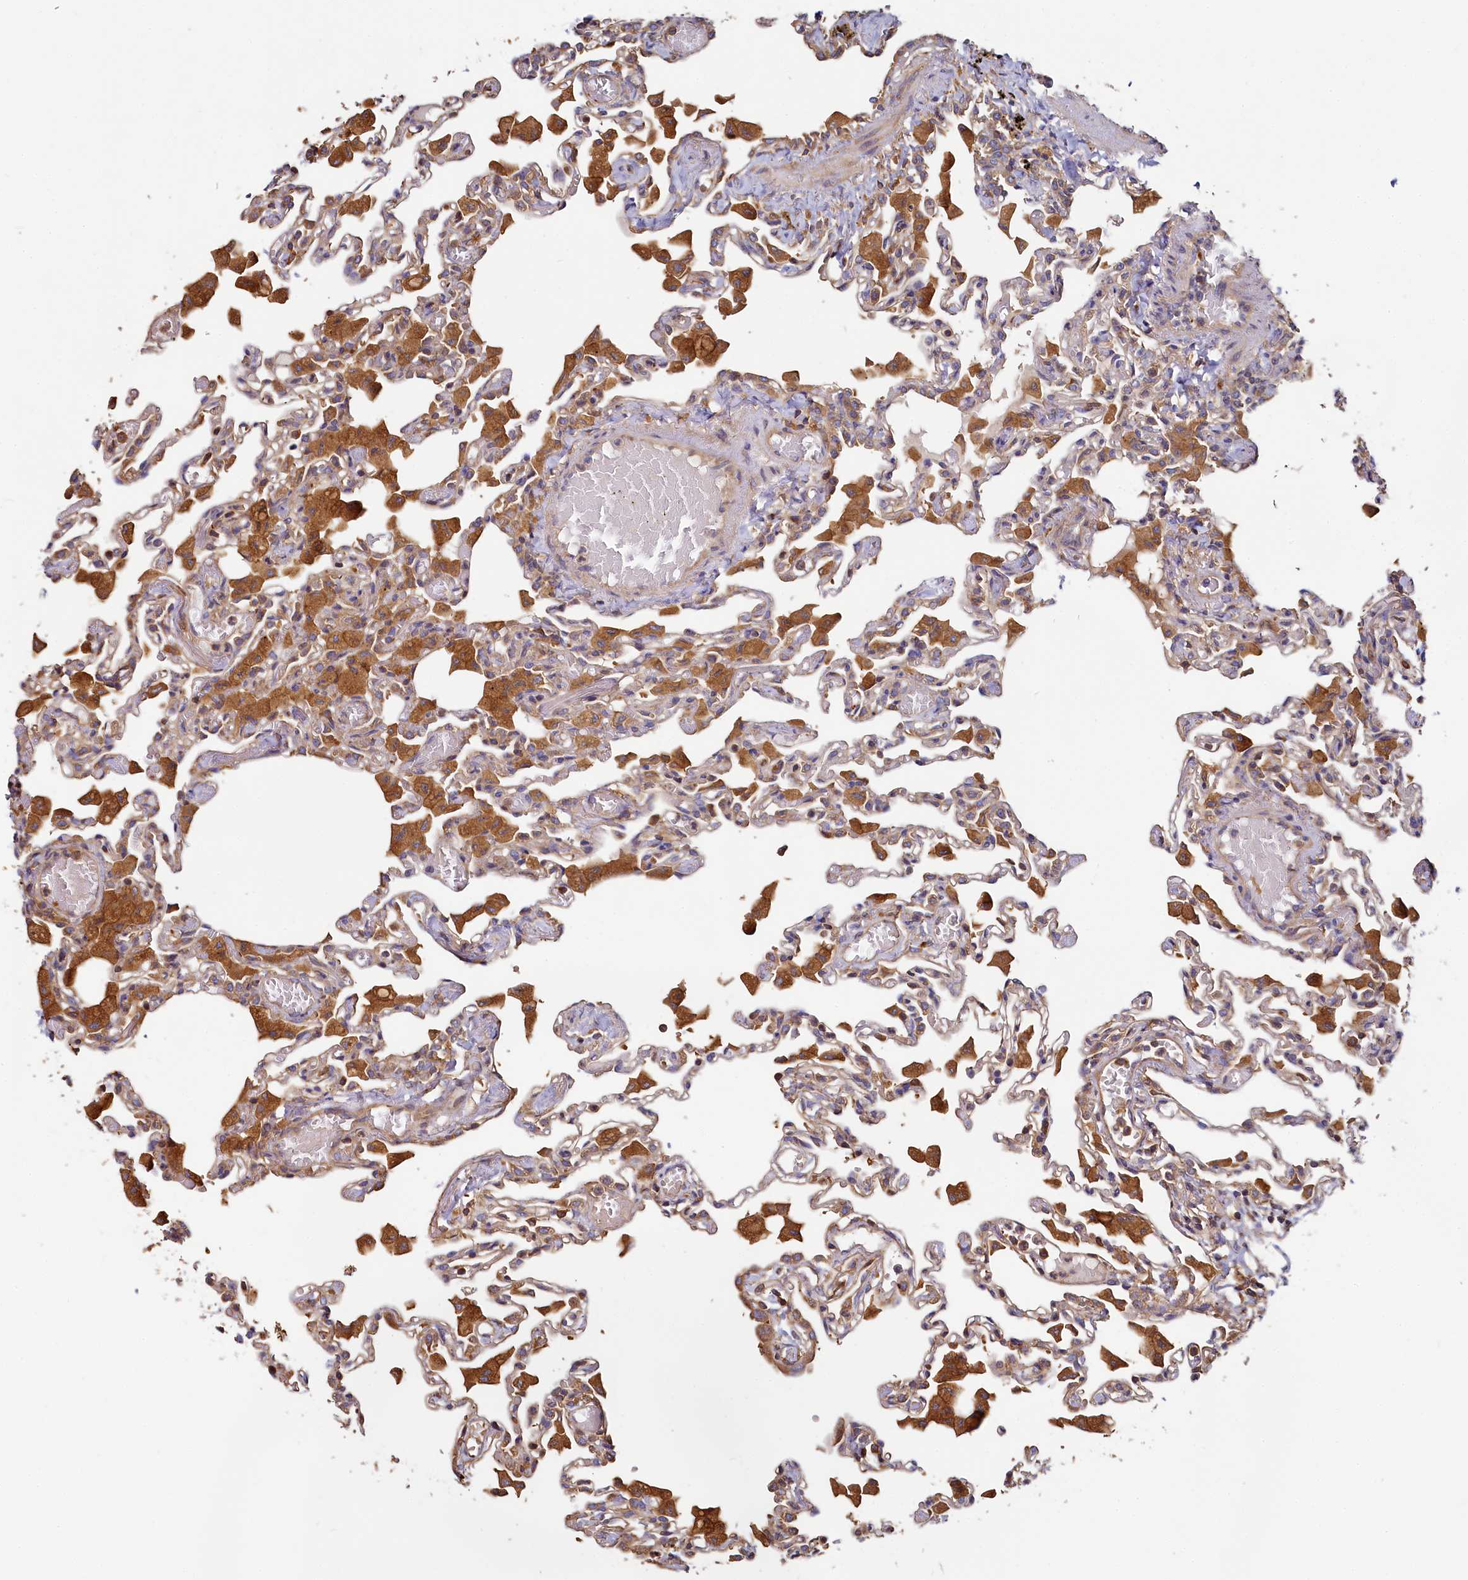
{"staining": {"intensity": "moderate", "quantity": "<25%", "location": "cytoplasmic/membranous"}, "tissue": "lung", "cell_type": "Alveolar cells", "image_type": "normal", "snomed": [{"axis": "morphology", "description": "Normal tissue, NOS"}, {"axis": "topography", "description": "Bronchus"}, {"axis": "topography", "description": "Lung"}], "caption": "The micrograph exhibits immunohistochemical staining of benign lung. There is moderate cytoplasmic/membranous staining is identified in approximately <25% of alveolar cells. The protein is stained brown, and the nuclei are stained in blue (DAB (3,3'-diaminobenzidine) IHC with brightfield microscopy, high magnification).", "gene": "PPIP5K1", "patient": {"sex": "female", "age": 49}}